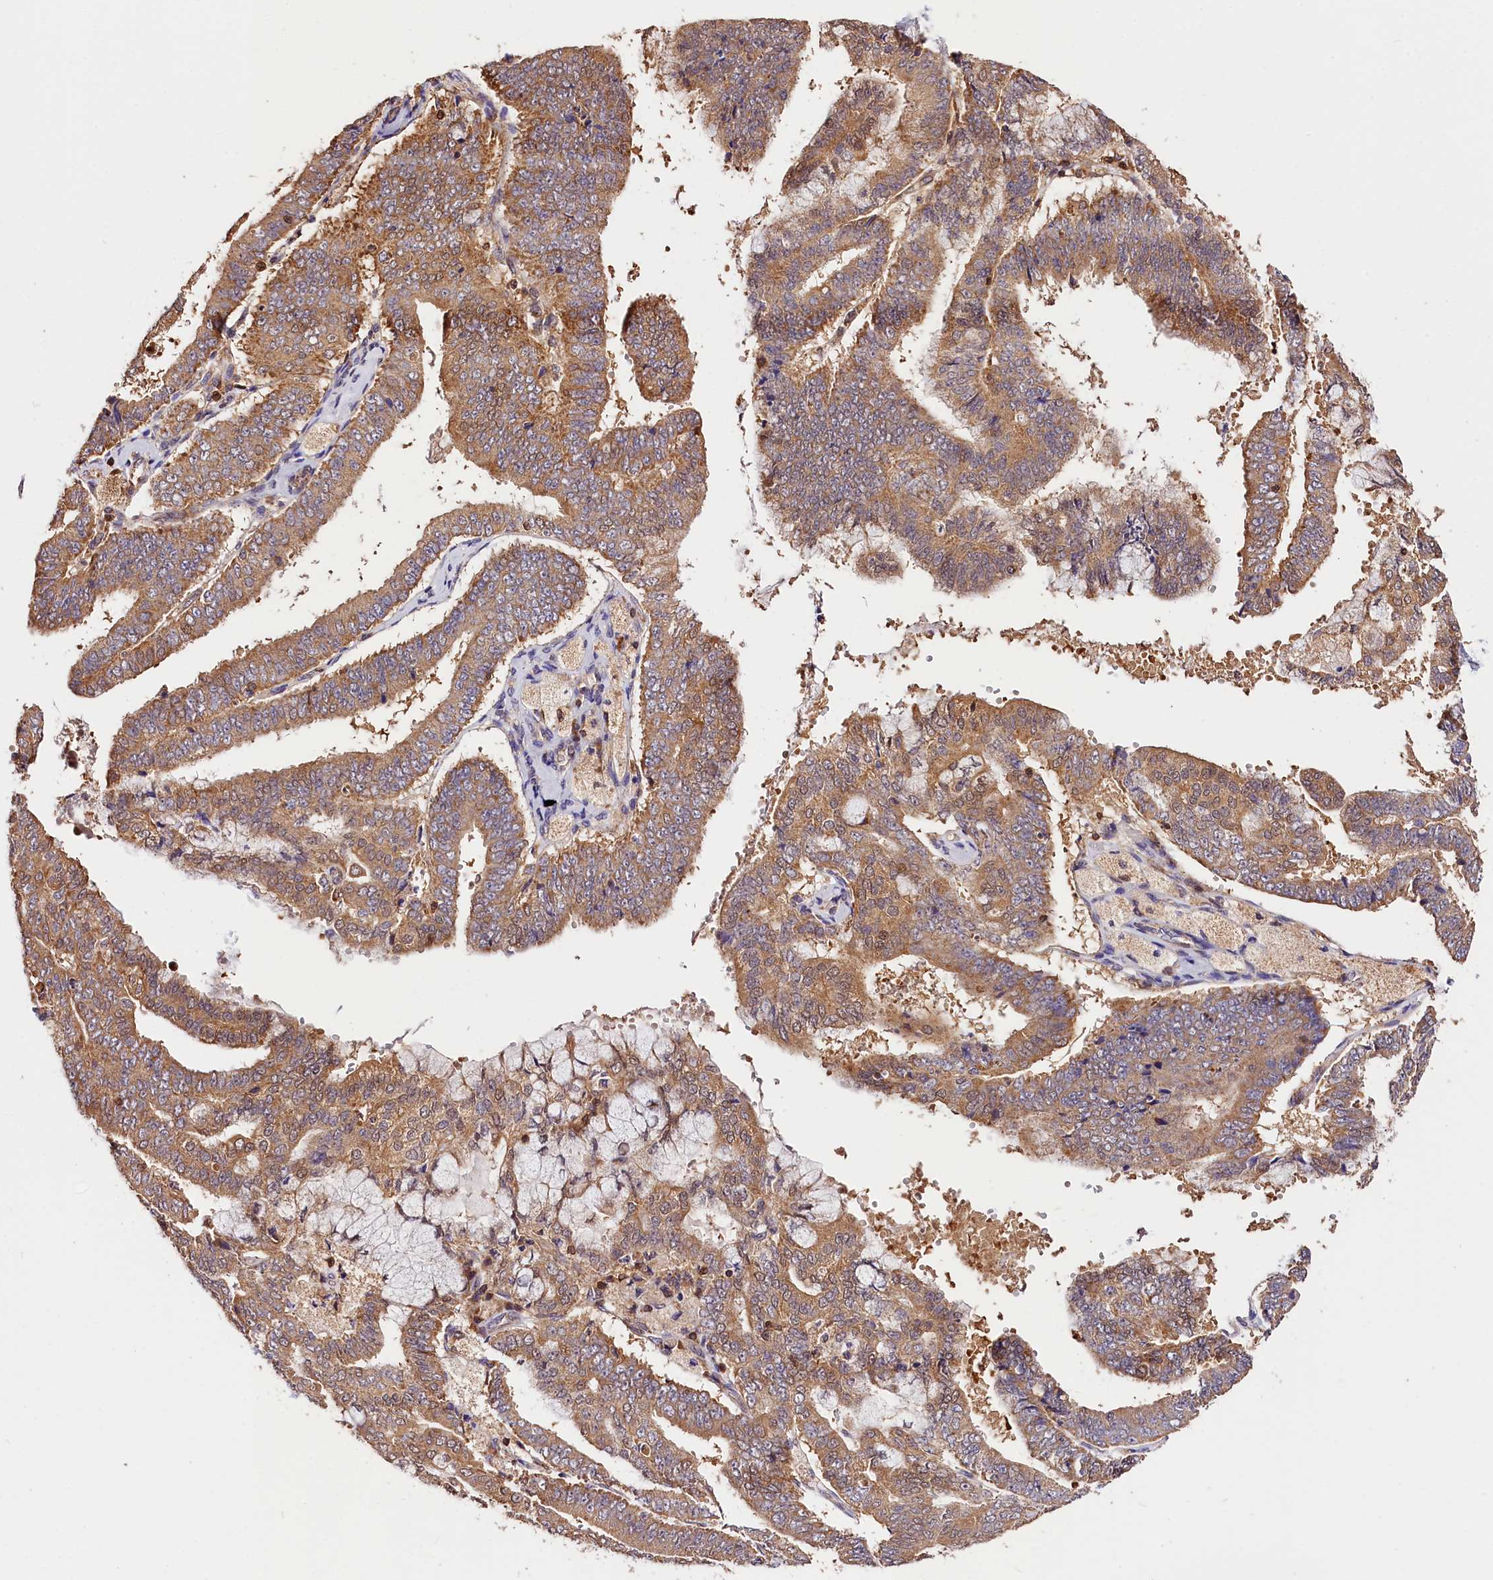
{"staining": {"intensity": "moderate", "quantity": ">75%", "location": "cytoplasmic/membranous"}, "tissue": "endometrial cancer", "cell_type": "Tumor cells", "image_type": "cancer", "snomed": [{"axis": "morphology", "description": "Adenocarcinoma, NOS"}, {"axis": "topography", "description": "Endometrium"}], "caption": "A micrograph showing moderate cytoplasmic/membranous positivity in approximately >75% of tumor cells in adenocarcinoma (endometrial), as visualized by brown immunohistochemical staining.", "gene": "KPTN", "patient": {"sex": "female", "age": 63}}